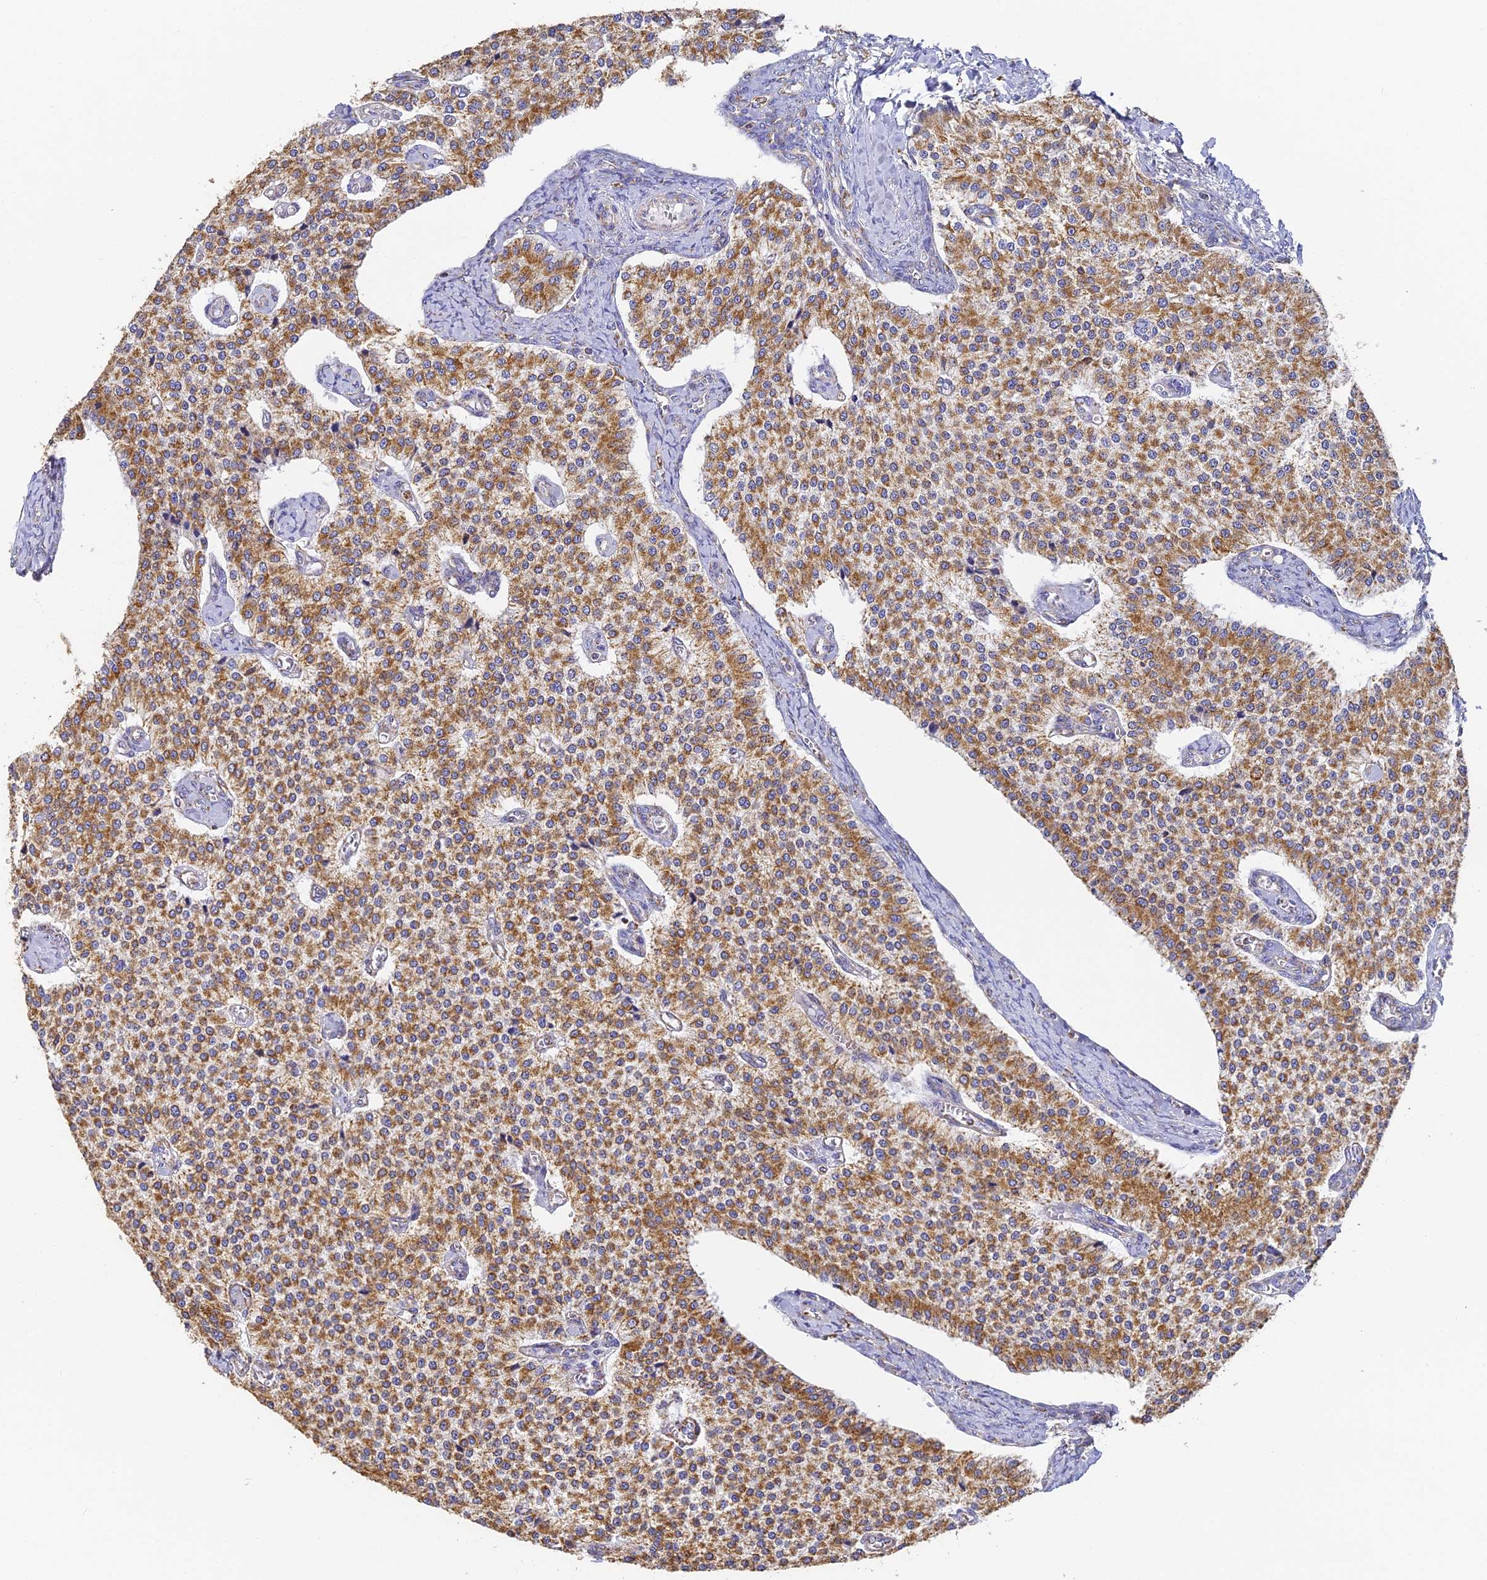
{"staining": {"intensity": "moderate", "quantity": ">75%", "location": "cytoplasmic/membranous"}, "tissue": "carcinoid", "cell_type": "Tumor cells", "image_type": "cancer", "snomed": [{"axis": "morphology", "description": "Carcinoid, malignant, NOS"}, {"axis": "topography", "description": "Colon"}], "caption": "Carcinoid (malignant) stained for a protein (brown) exhibits moderate cytoplasmic/membranous positive expression in approximately >75% of tumor cells.", "gene": "COX6C", "patient": {"sex": "female", "age": 52}}